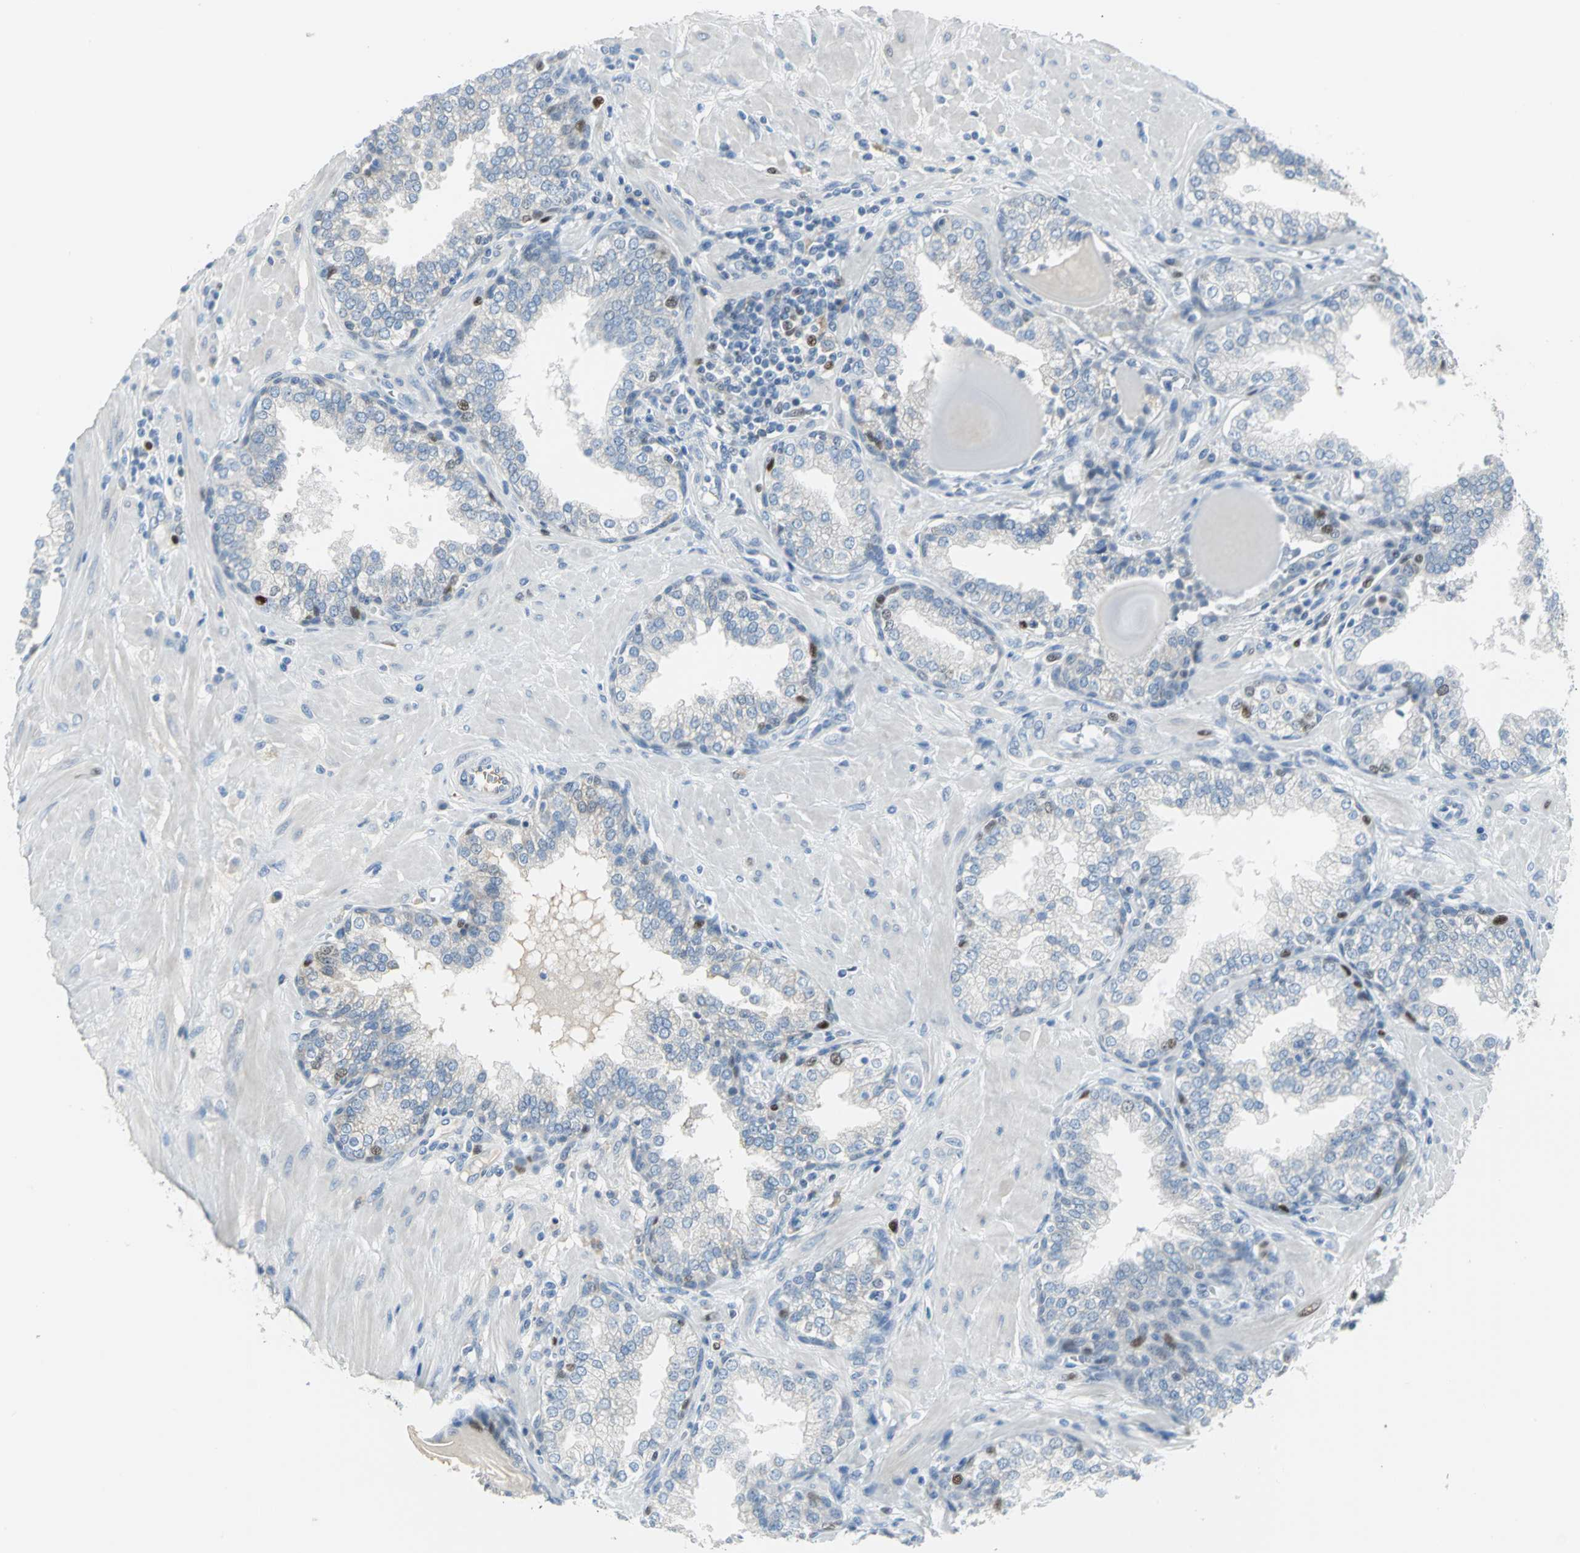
{"staining": {"intensity": "strong", "quantity": "<25%", "location": "nuclear"}, "tissue": "prostate", "cell_type": "Glandular cells", "image_type": "normal", "snomed": [{"axis": "morphology", "description": "Normal tissue, NOS"}, {"axis": "topography", "description": "Prostate"}], "caption": "Human prostate stained with a brown dye reveals strong nuclear positive expression in about <25% of glandular cells.", "gene": "MCM4", "patient": {"sex": "male", "age": 51}}